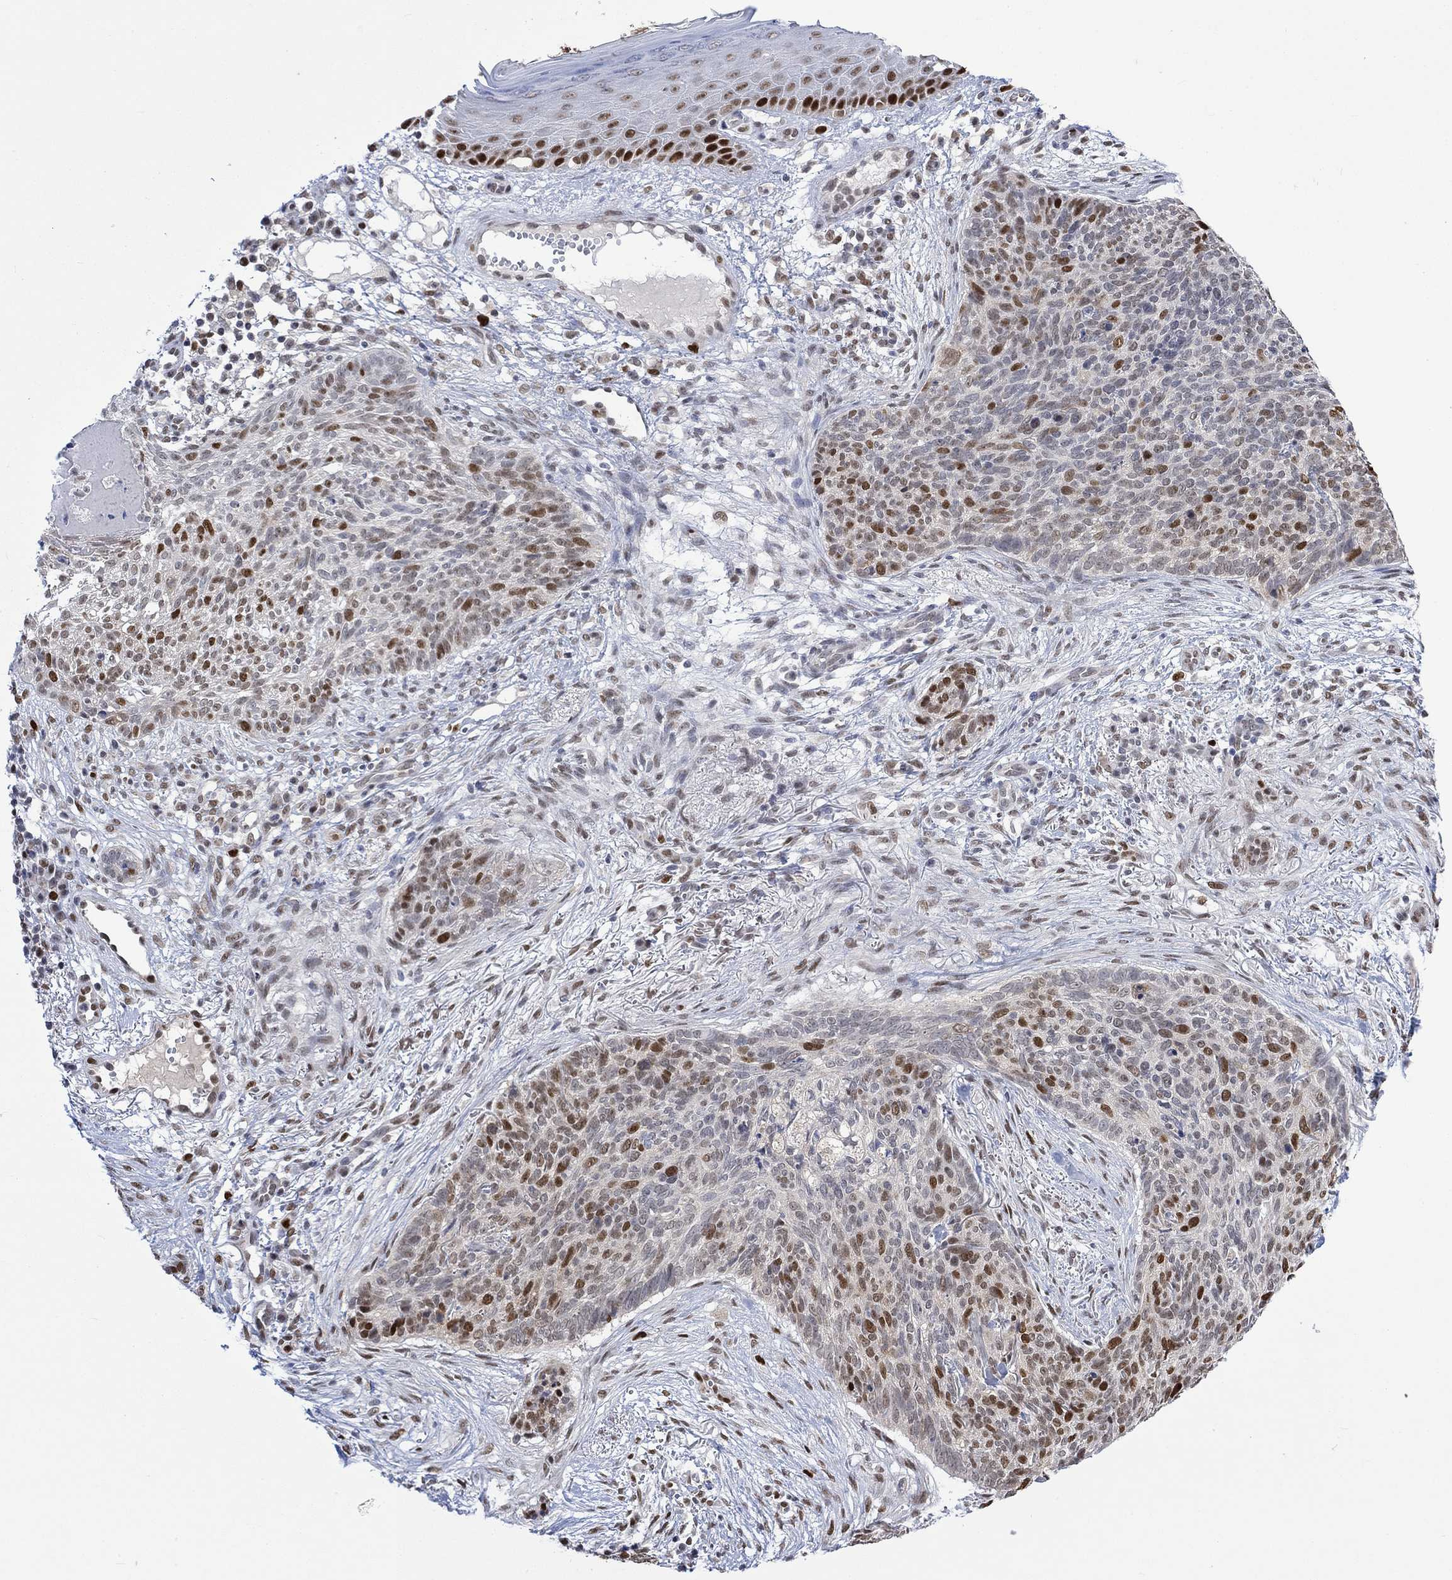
{"staining": {"intensity": "strong", "quantity": "<25%", "location": "nuclear"}, "tissue": "skin cancer", "cell_type": "Tumor cells", "image_type": "cancer", "snomed": [{"axis": "morphology", "description": "Basal cell carcinoma"}, {"axis": "topography", "description": "Skin"}], "caption": "Basal cell carcinoma (skin) stained with a protein marker displays strong staining in tumor cells.", "gene": "RAD54L2", "patient": {"sex": "male", "age": 64}}